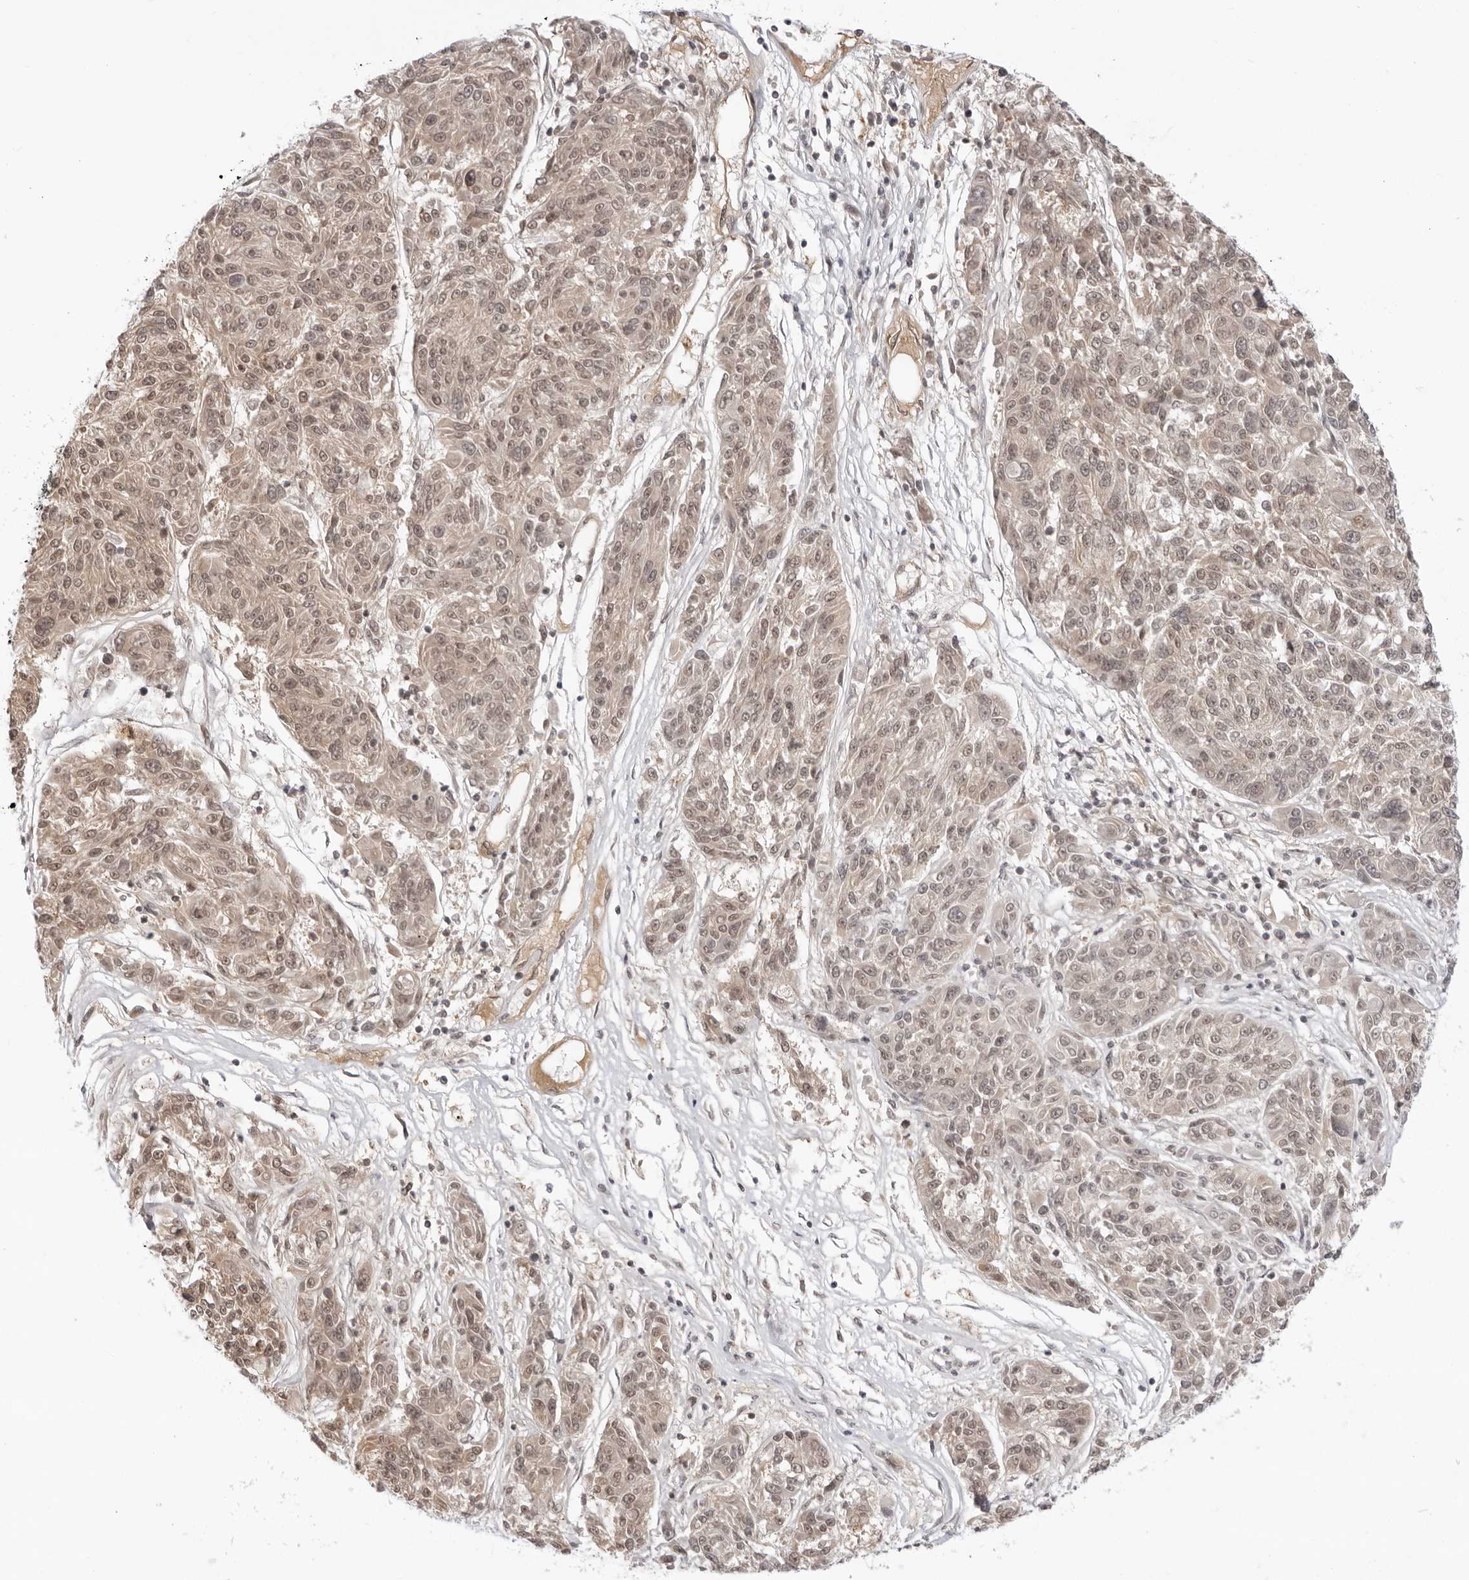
{"staining": {"intensity": "weak", "quantity": ">75%", "location": "cytoplasmic/membranous,nuclear"}, "tissue": "melanoma", "cell_type": "Tumor cells", "image_type": "cancer", "snomed": [{"axis": "morphology", "description": "Malignant melanoma, NOS"}, {"axis": "topography", "description": "Skin"}], "caption": "Protein expression by immunohistochemistry (IHC) shows weak cytoplasmic/membranous and nuclear positivity in approximately >75% of tumor cells in melanoma.", "gene": "PRRC2C", "patient": {"sex": "male", "age": 53}}